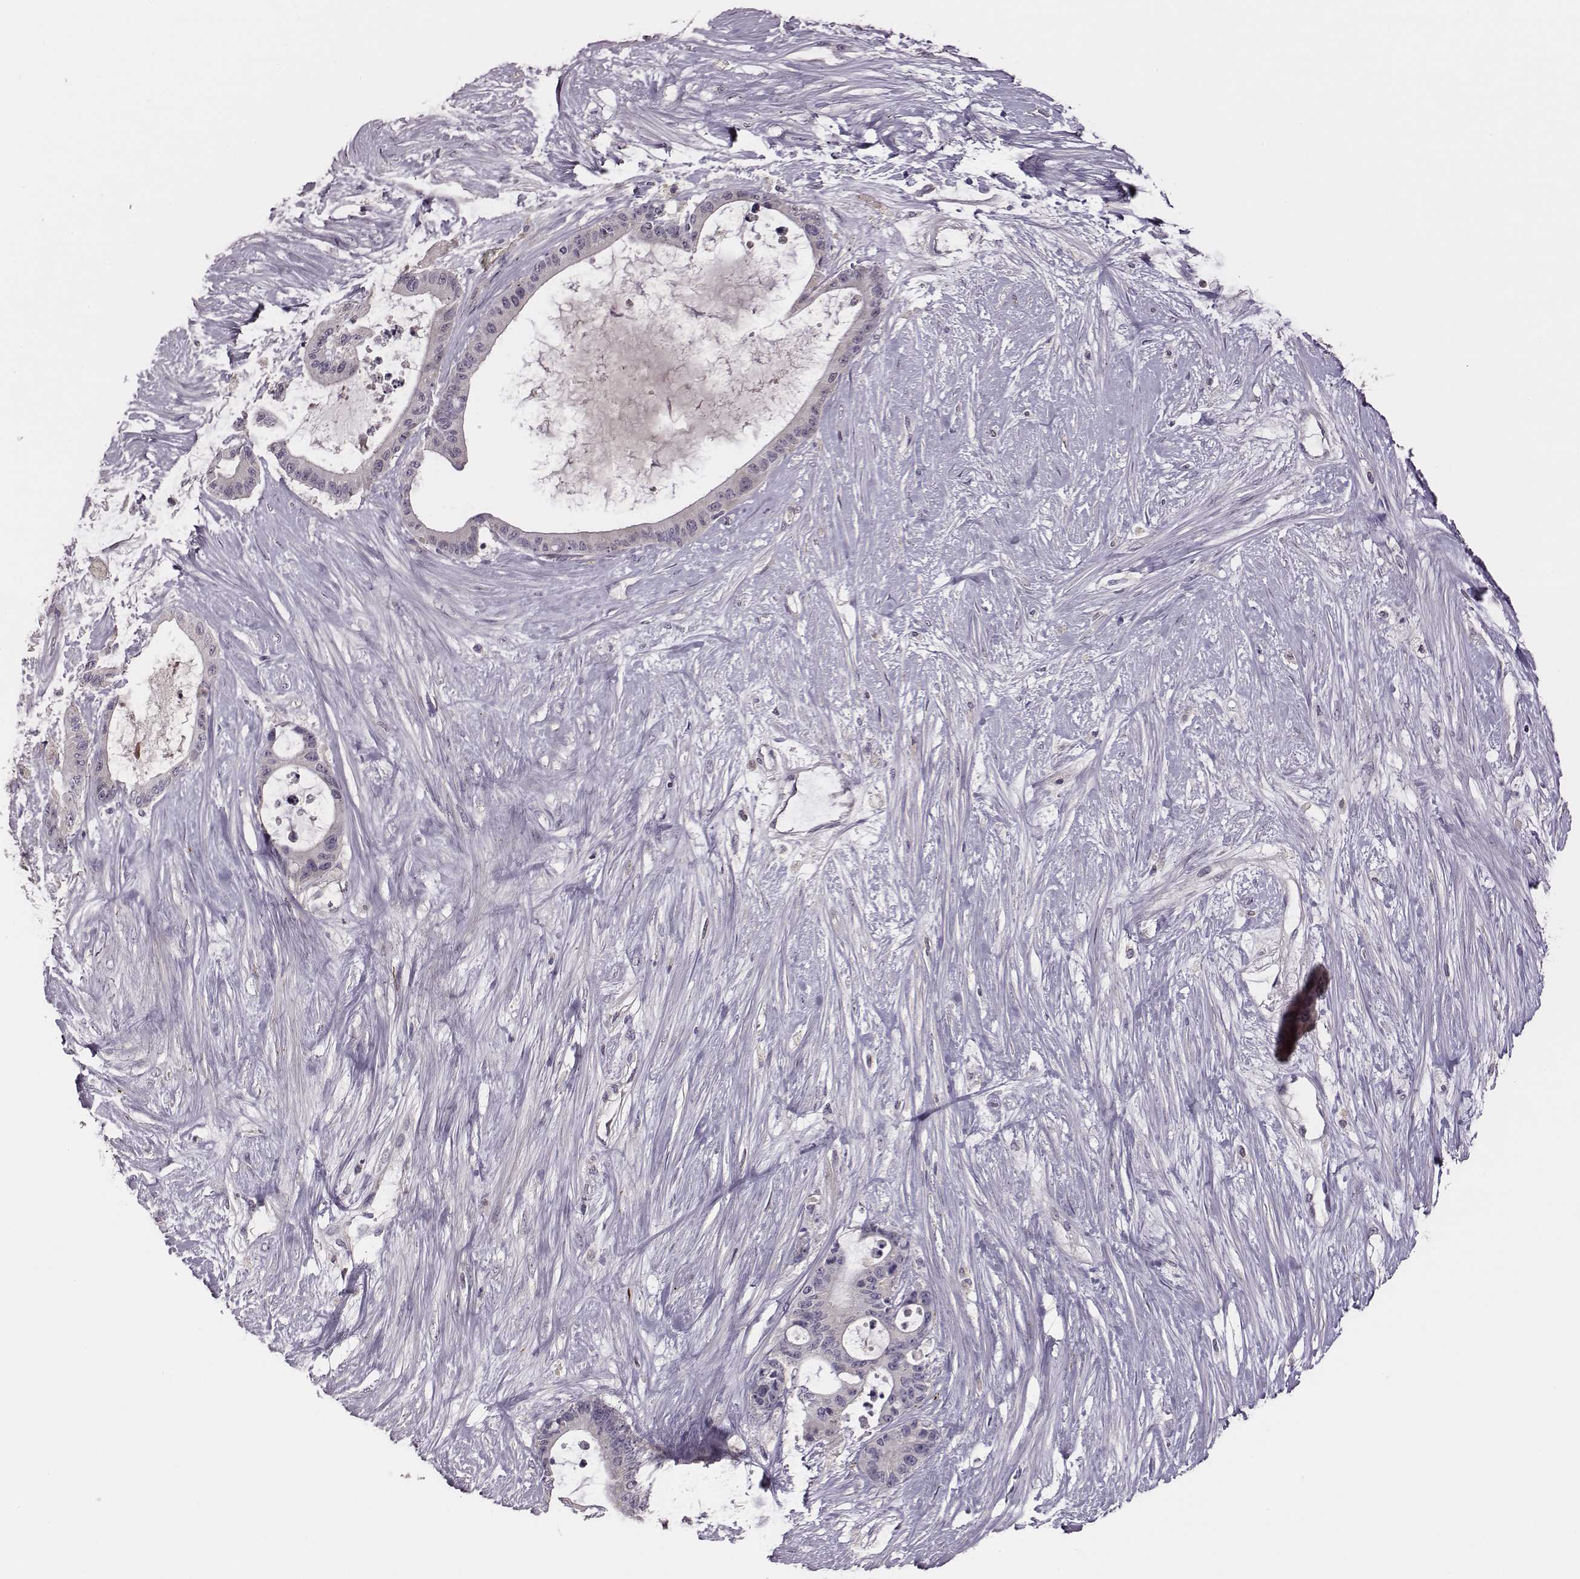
{"staining": {"intensity": "negative", "quantity": "none", "location": "none"}, "tissue": "liver cancer", "cell_type": "Tumor cells", "image_type": "cancer", "snomed": [{"axis": "morphology", "description": "Normal tissue, NOS"}, {"axis": "morphology", "description": "Cholangiocarcinoma"}, {"axis": "topography", "description": "Liver"}, {"axis": "topography", "description": "Peripheral nerve tissue"}], "caption": "Tumor cells show no significant staining in liver cancer. The staining is performed using DAB brown chromogen with nuclei counter-stained in using hematoxylin.", "gene": "KMO", "patient": {"sex": "female", "age": 73}}